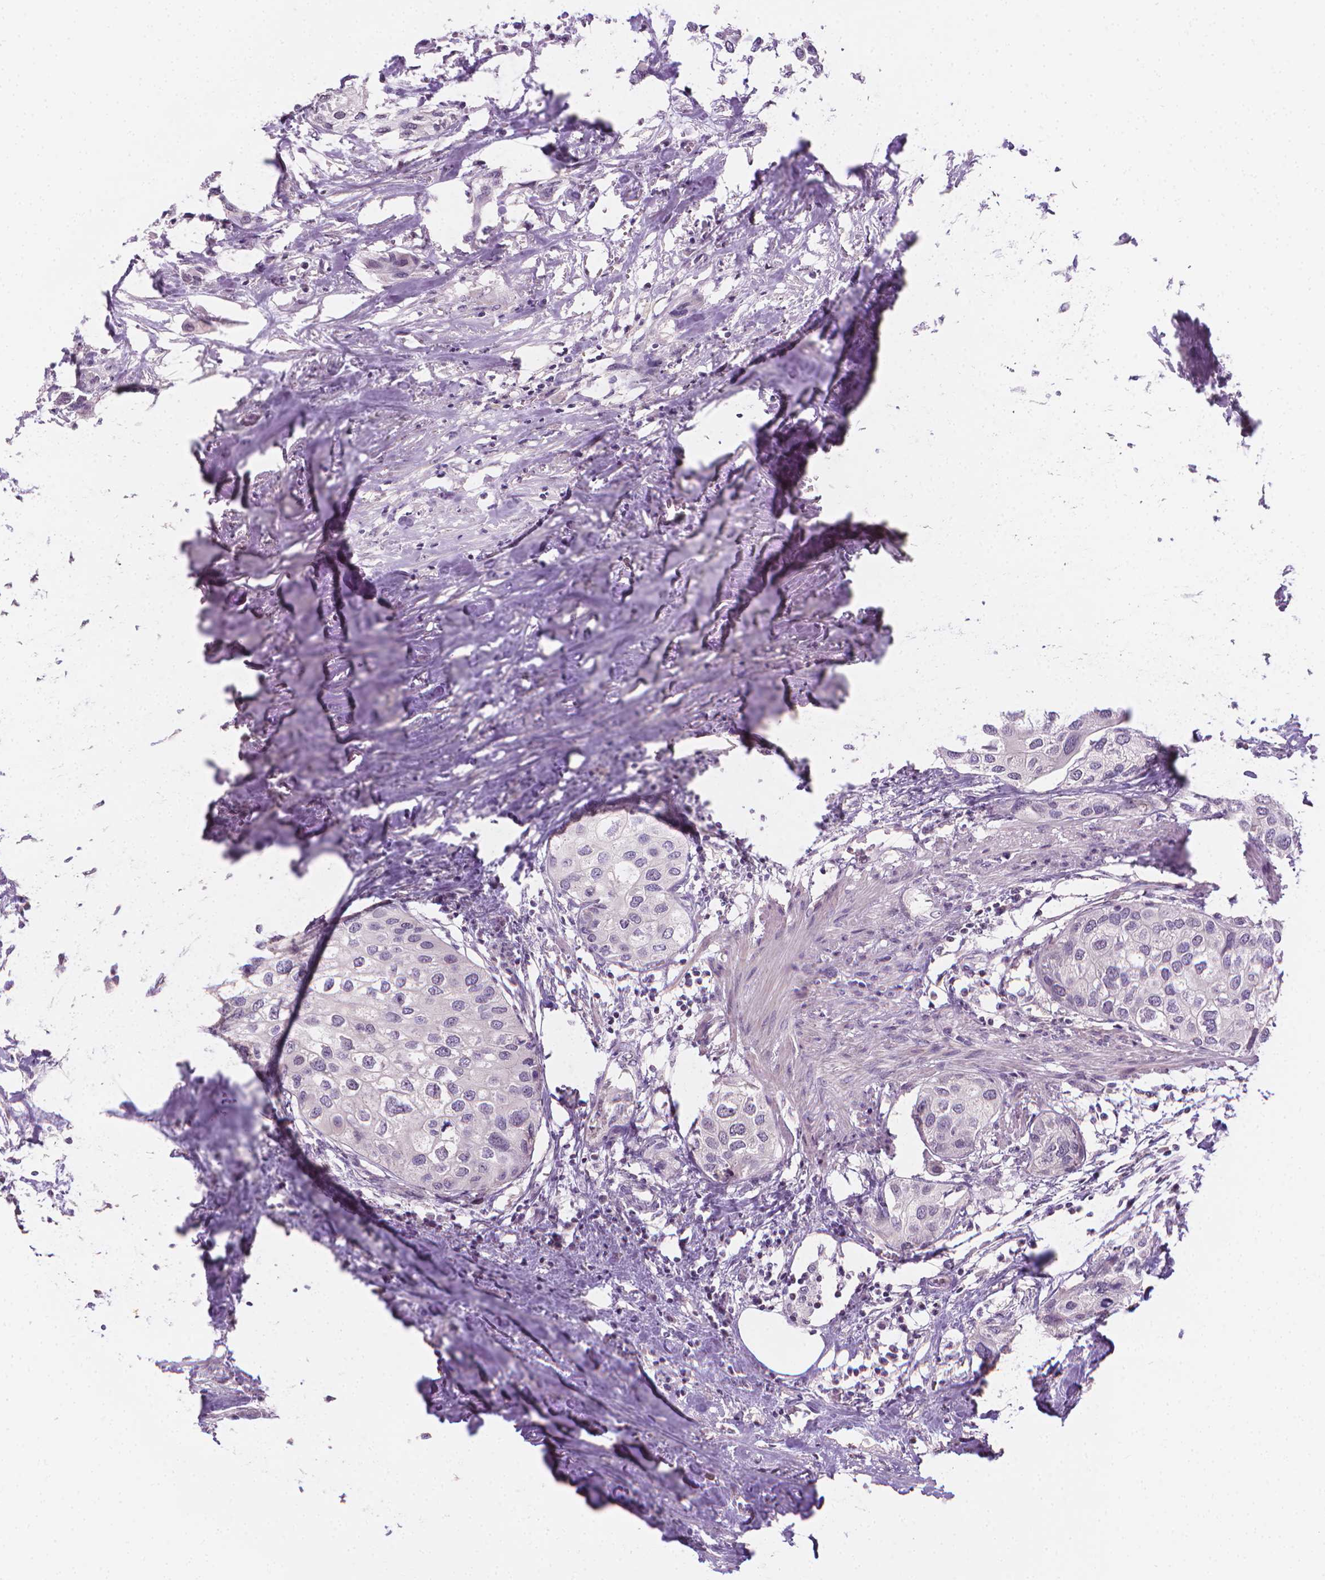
{"staining": {"intensity": "negative", "quantity": "none", "location": "none"}, "tissue": "urothelial cancer", "cell_type": "Tumor cells", "image_type": "cancer", "snomed": [{"axis": "morphology", "description": "Urothelial carcinoma, High grade"}, {"axis": "topography", "description": "Urinary bladder"}], "caption": "IHC histopathology image of neoplastic tissue: urothelial cancer stained with DAB displays no significant protein expression in tumor cells. (DAB immunohistochemistry visualized using brightfield microscopy, high magnification).", "gene": "NCAN", "patient": {"sex": "male", "age": 64}}